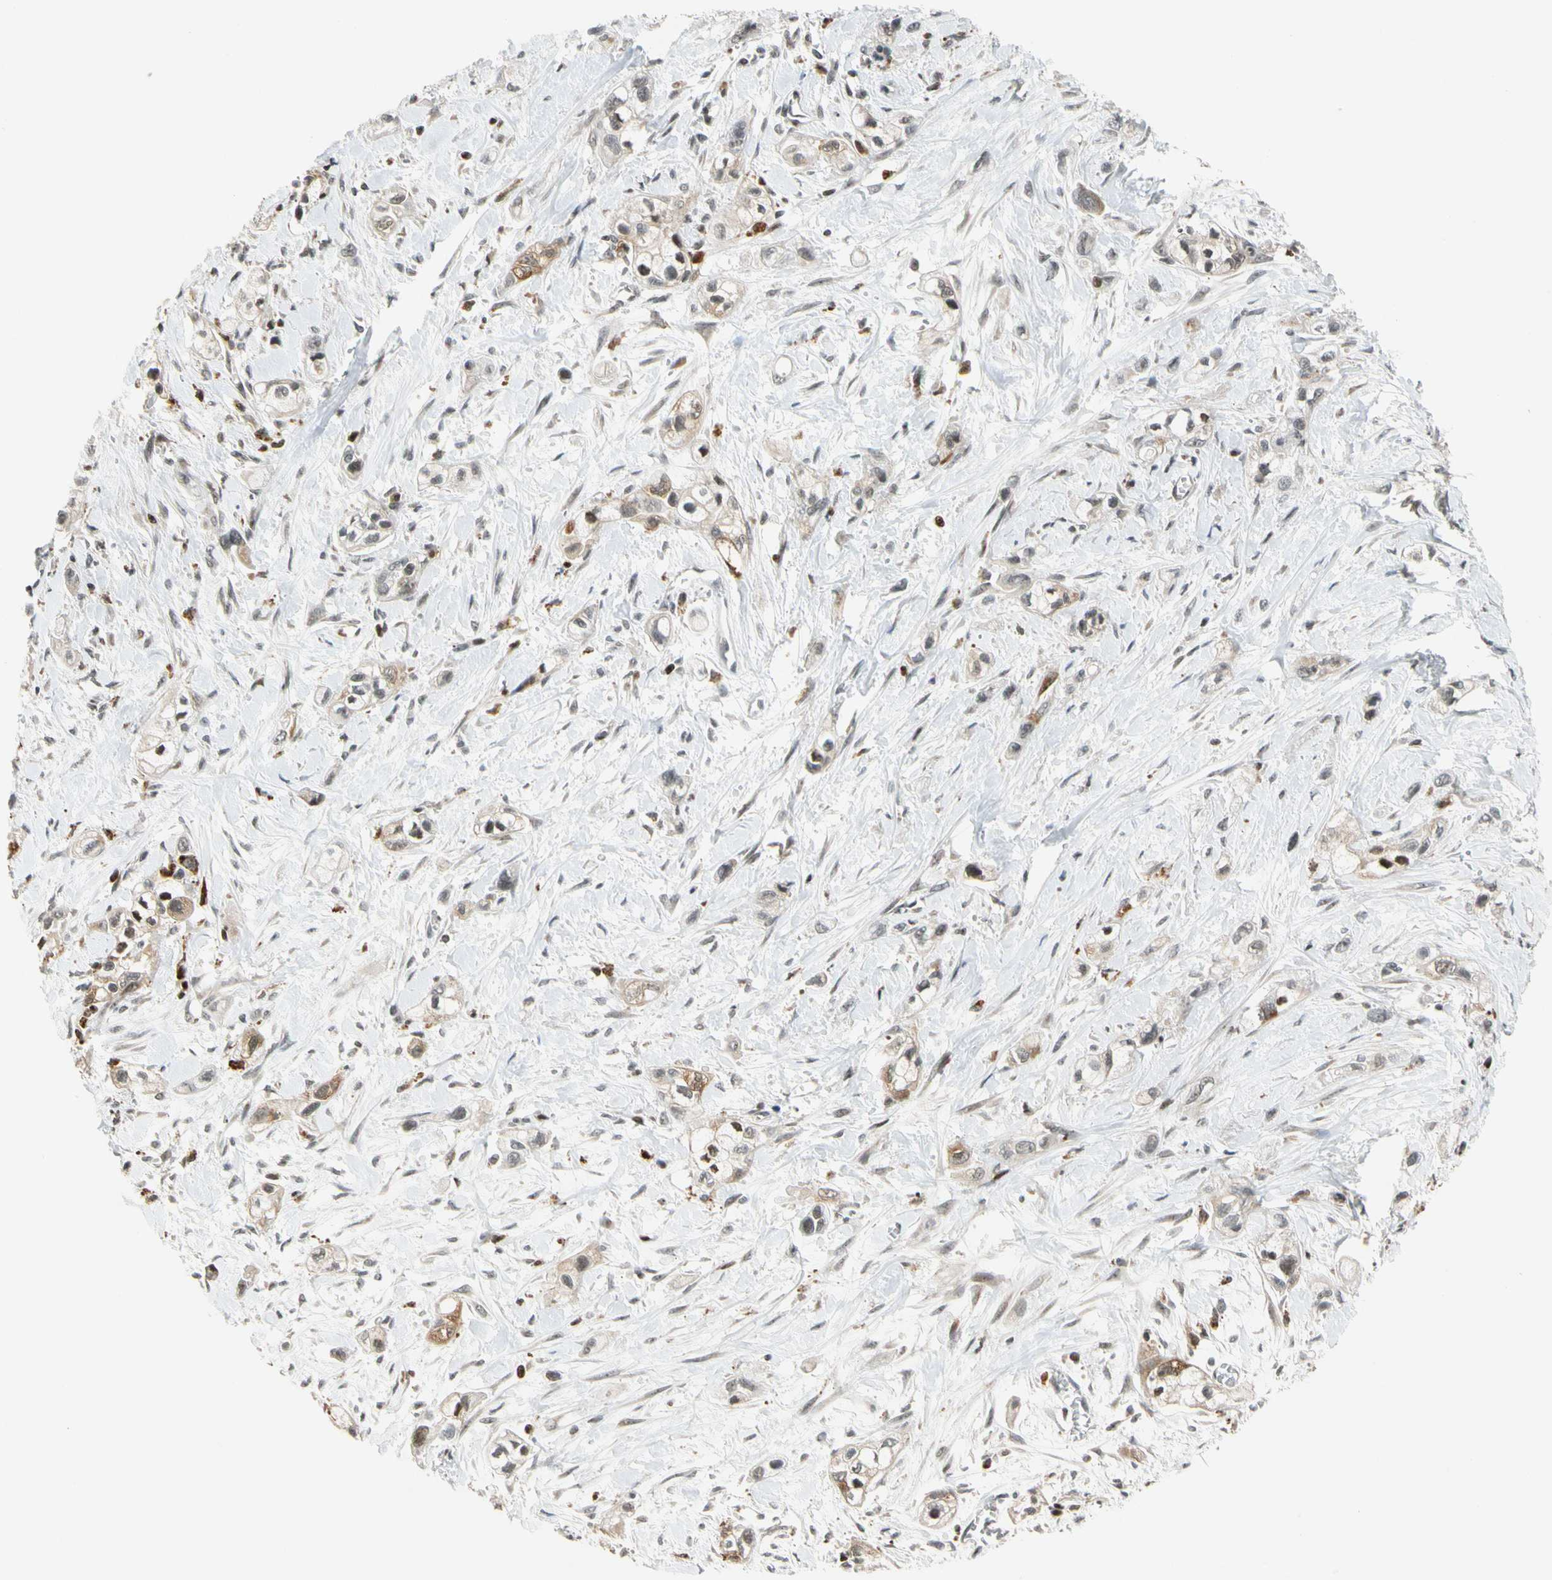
{"staining": {"intensity": "weak", "quantity": ">75%", "location": "cytoplasmic/membranous,nuclear"}, "tissue": "pancreatic cancer", "cell_type": "Tumor cells", "image_type": "cancer", "snomed": [{"axis": "morphology", "description": "Adenocarcinoma, NOS"}, {"axis": "topography", "description": "Pancreas"}], "caption": "High-magnification brightfield microscopy of adenocarcinoma (pancreatic) stained with DAB (3,3'-diaminobenzidine) (brown) and counterstained with hematoxylin (blue). tumor cells exhibit weak cytoplasmic/membranous and nuclear staining is seen in about>75% of cells. (Stains: DAB in brown, nuclei in blue, Microscopy: brightfield microscopy at high magnification).", "gene": "CDK7", "patient": {"sex": "male", "age": 74}}